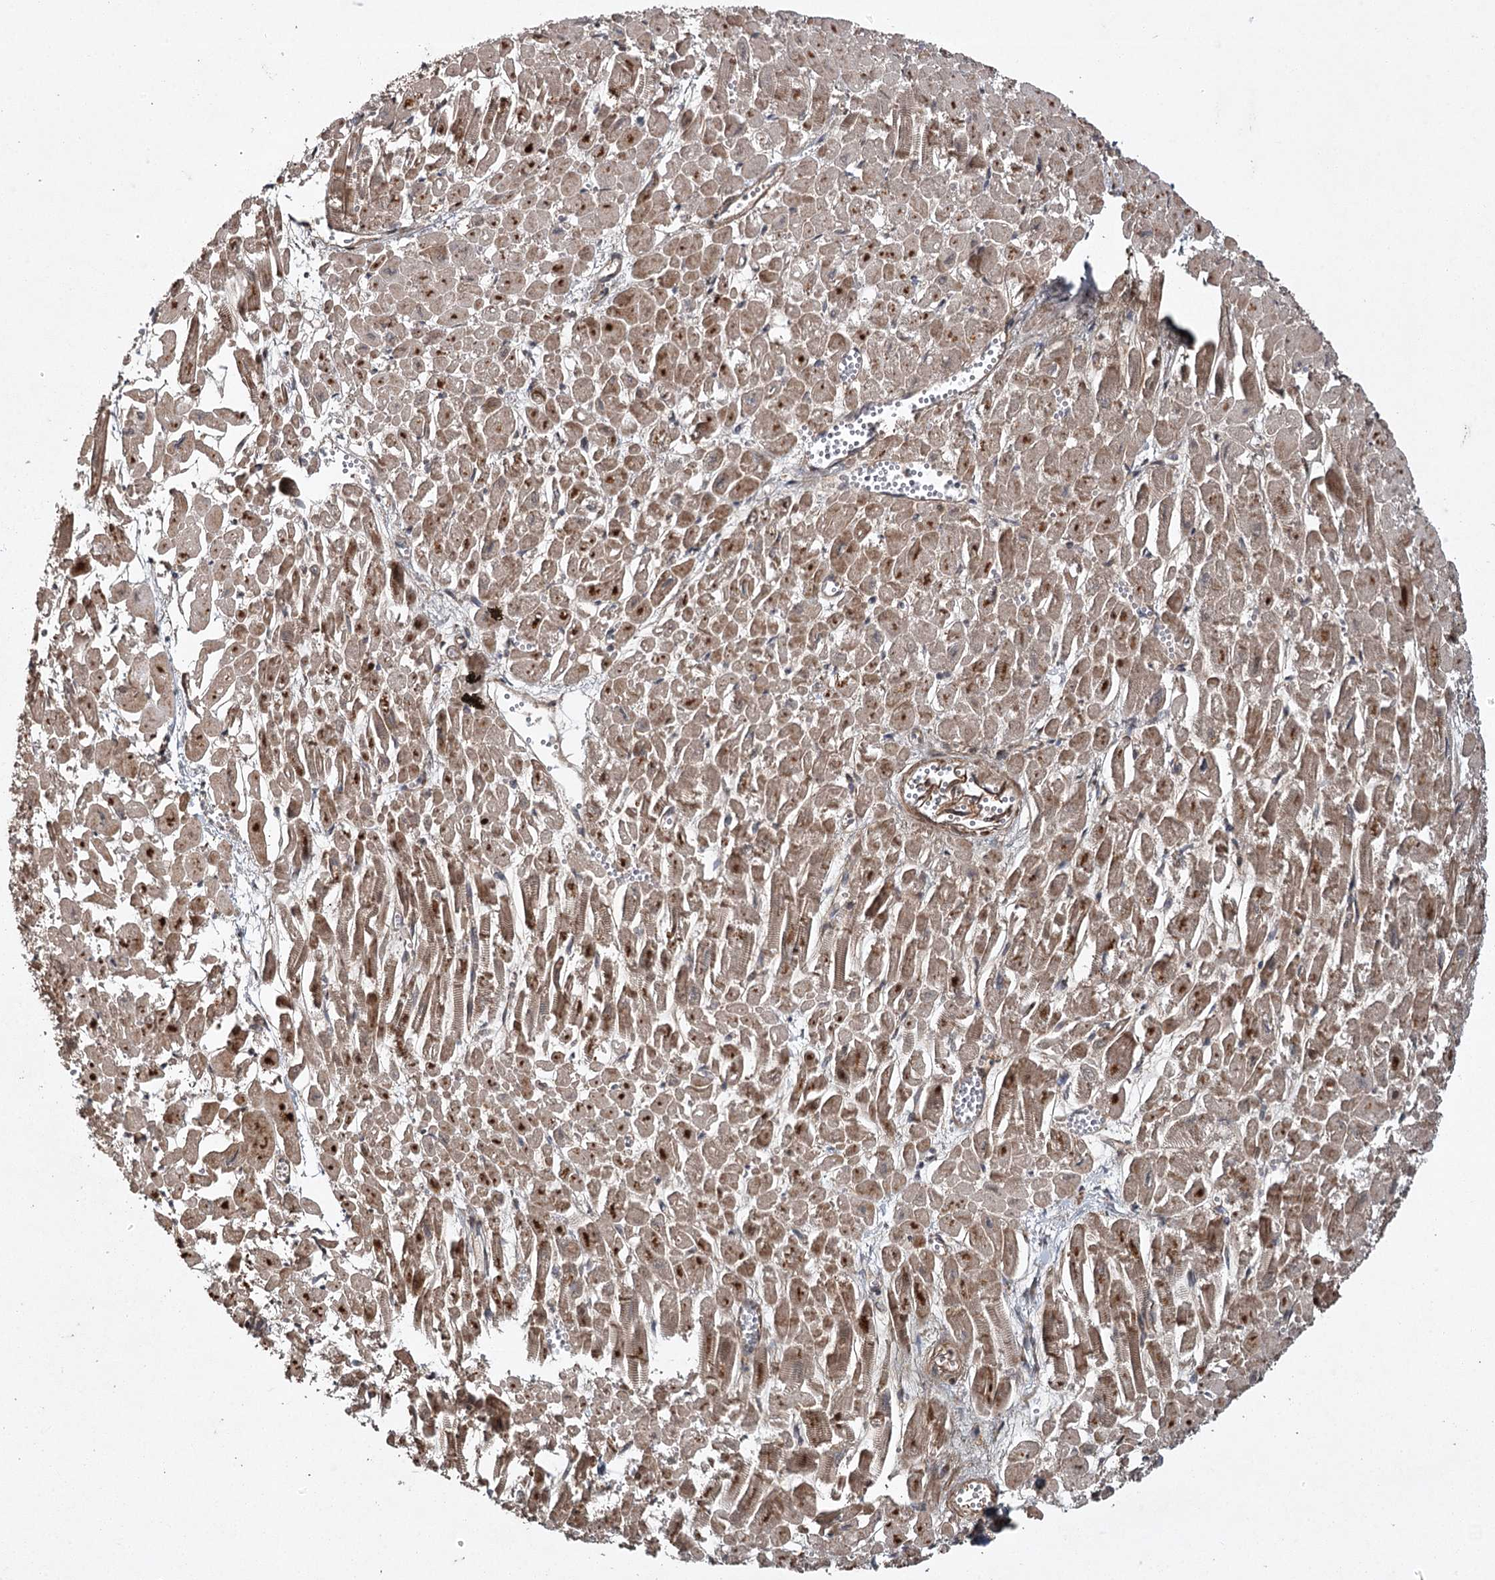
{"staining": {"intensity": "moderate", "quantity": ">75%", "location": "cytoplasmic/membranous"}, "tissue": "heart muscle", "cell_type": "Cardiomyocytes", "image_type": "normal", "snomed": [{"axis": "morphology", "description": "Normal tissue, NOS"}, {"axis": "topography", "description": "Heart"}], "caption": "IHC of benign human heart muscle demonstrates medium levels of moderate cytoplasmic/membranous expression in about >75% of cardiomyocytes.", "gene": "RPAP3", "patient": {"sex": "male", "age": 54}}